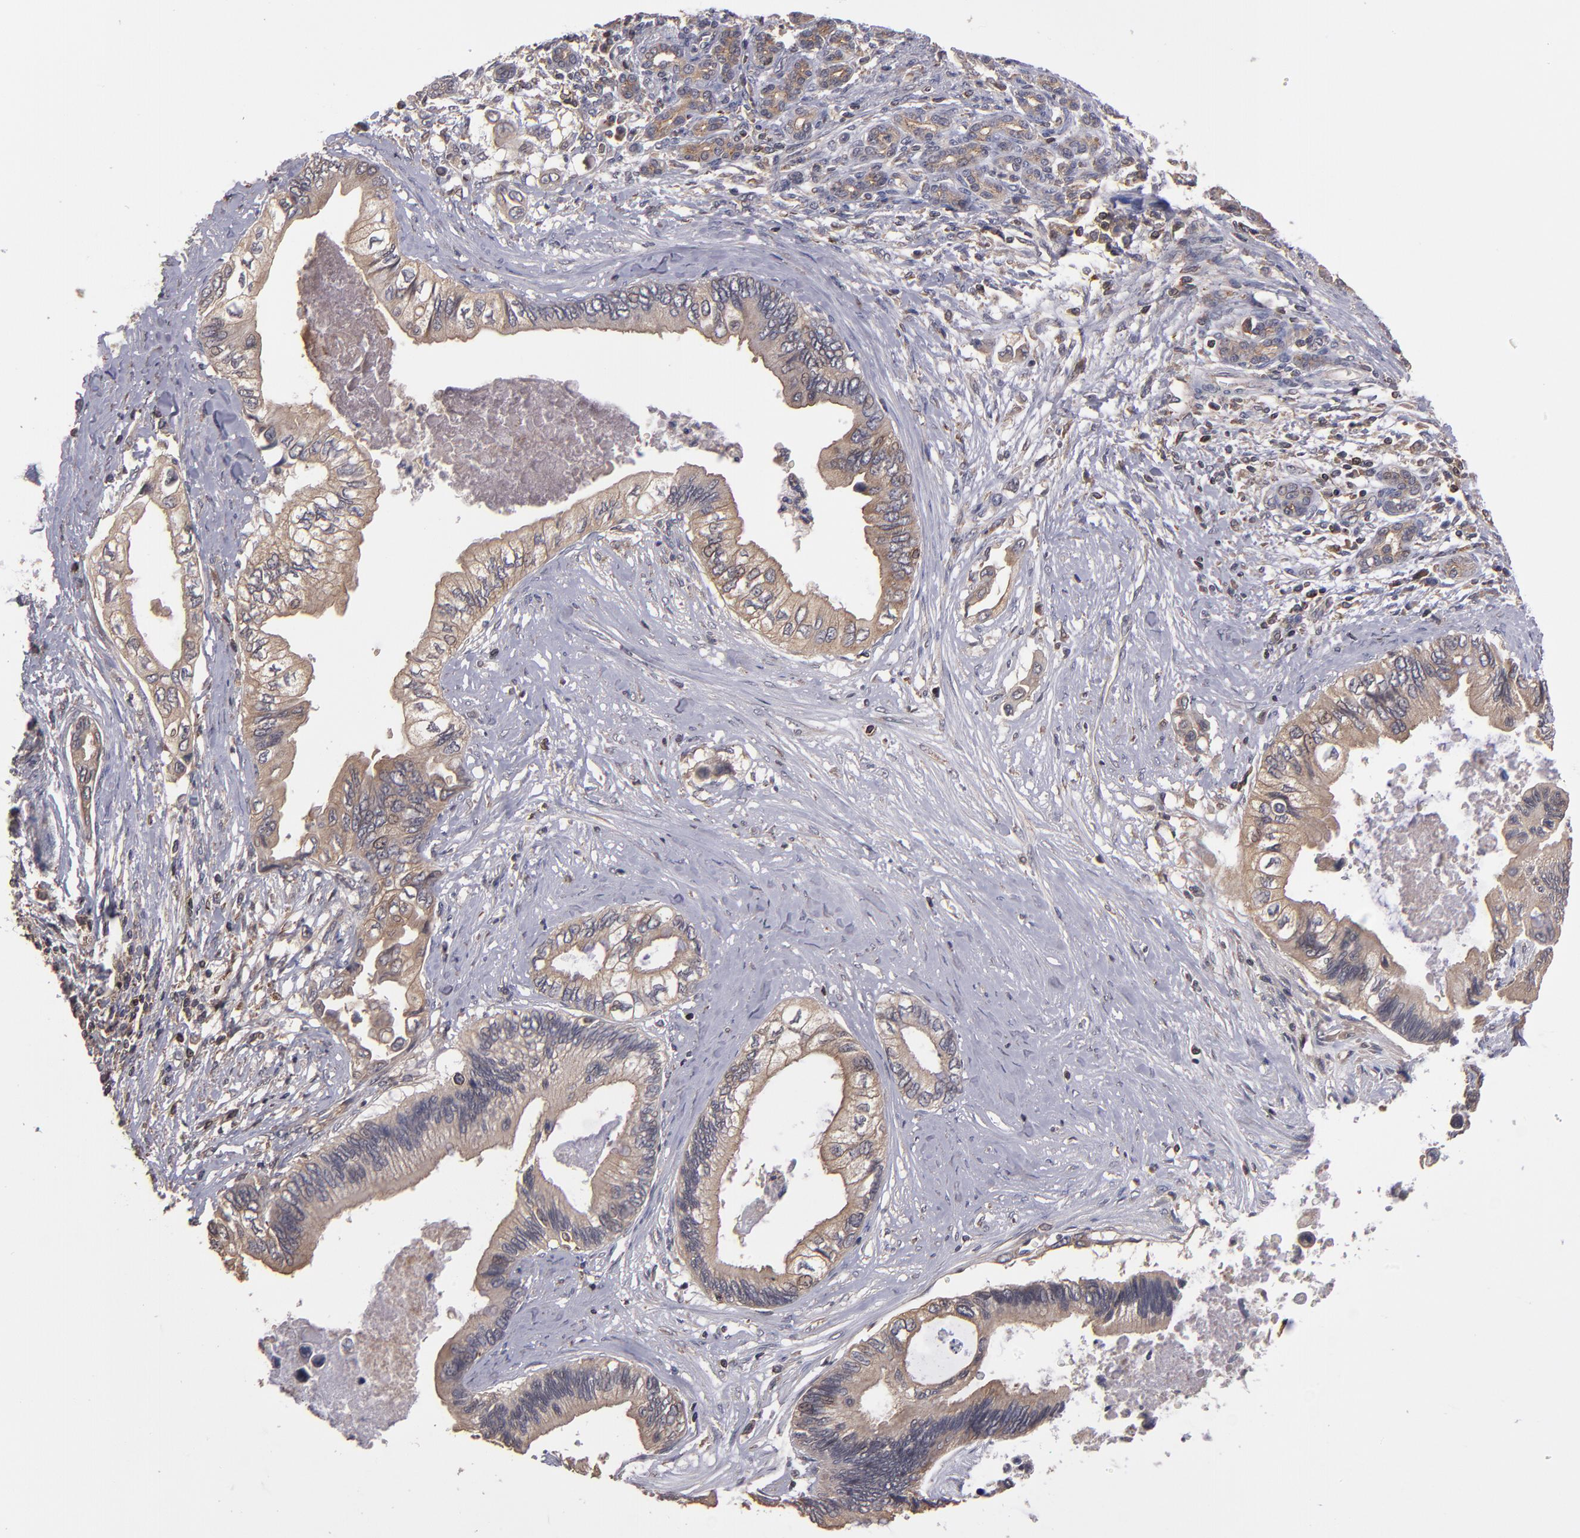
{"staining": {"intensity": "moderate", "quantity": ">75%", "location": "cytoplasmic/membranous"}, "tissue": "pancreatic cancer", "cell_type": "Tumor cells", "image_type": "cancer", "snomed": [{"axis": "morphology", "description": "Adenocarcinoma, NOS"}, {"axis": "topography", "description": "Pancreas"}], "caption": "Protein staining exhibits moderate cytoplasmic/membranous staining in about >75% of tumor cells in adenocarcinoma (pancreatic).", "gene": "NF2", "patient": {"sex": "female", "age": 66}}